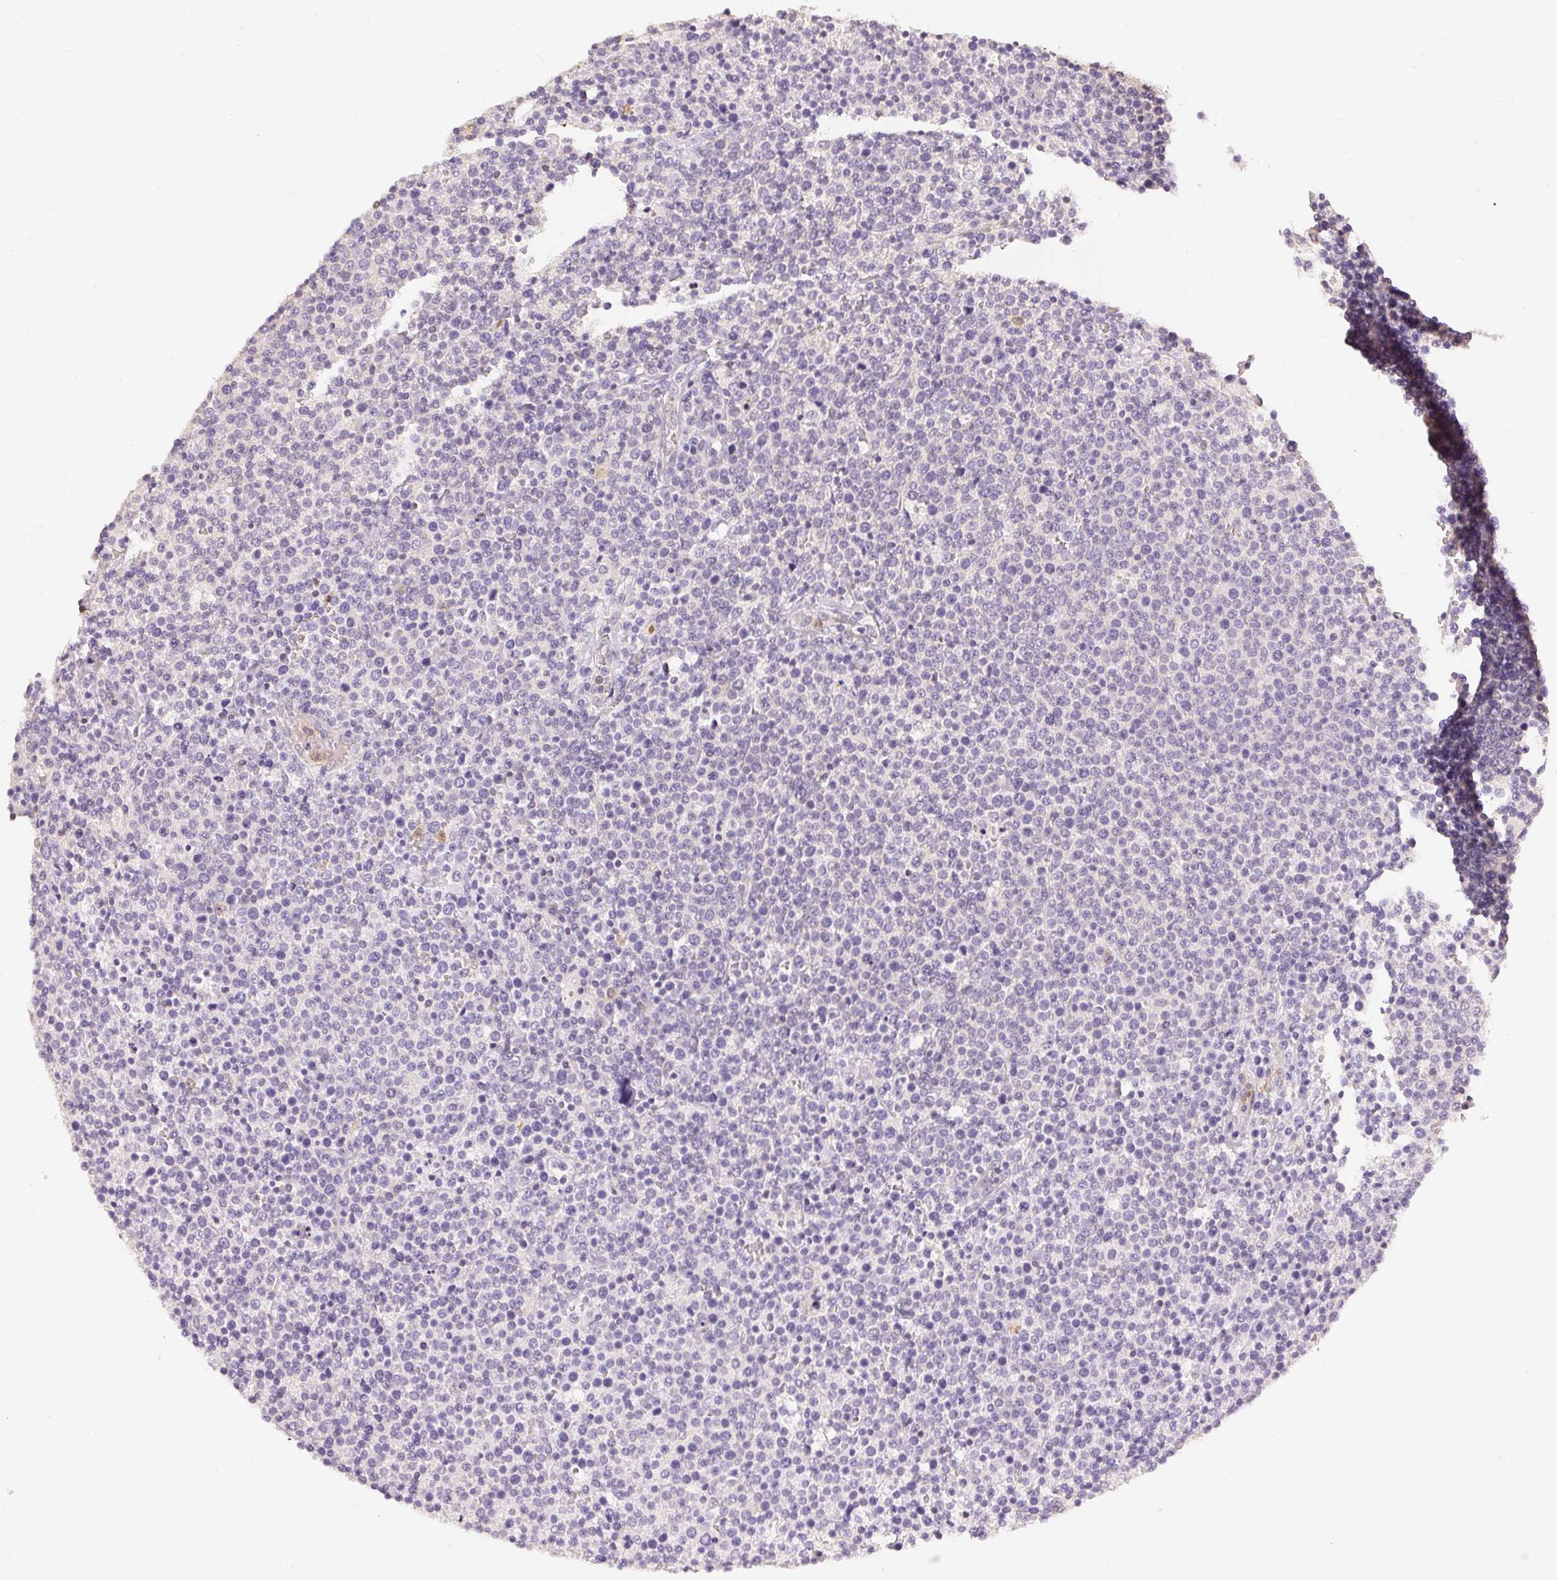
{"staining": {"intensity": "negative", "quantity": "none", "location": "none"}, "tissue": "lymphoma", "cell_type": "Tumor cells", "image_type": "cancer", "snomed": [{"axis": "morphology", "description": "Malignant lymphoma, non-Hodgkin's type, High grade"}, {"axis": "topography", "description": "Lymph node"}], "caption": "A micrograph of malignant lymphoma, non-Hodgkin's type (high-grade) stained for a protein demonstrates no brown staining in tumor cells.", "gene": "S100A3", "patient": {"sex": "male", "age": 61}}